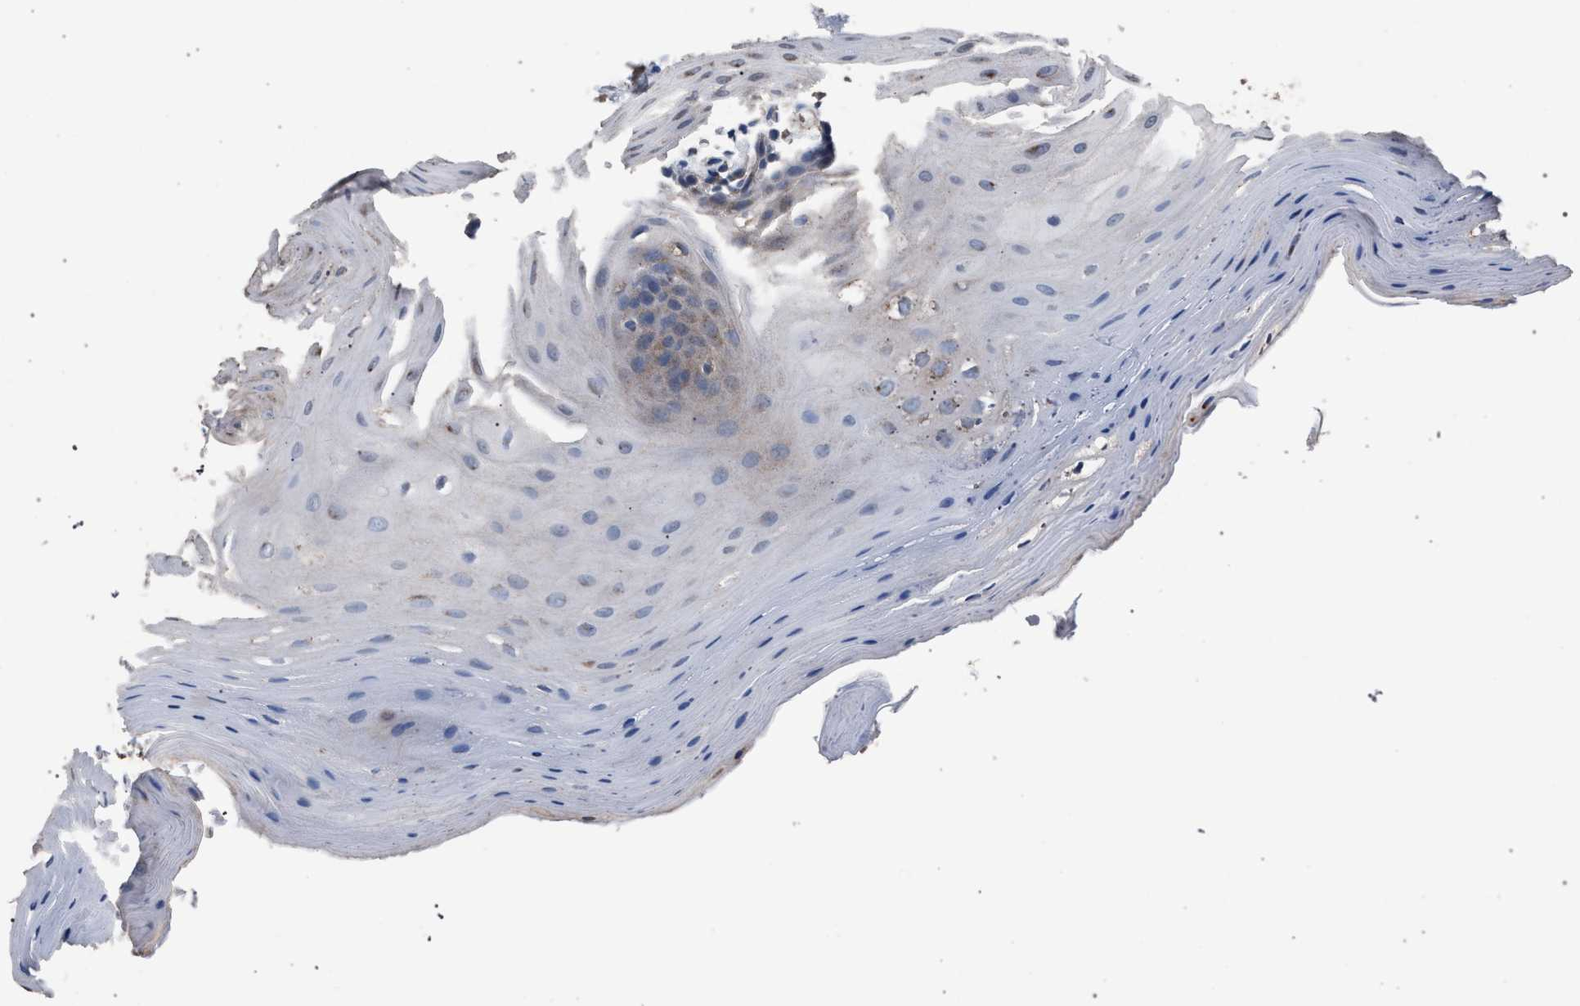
{"staining": {"intensity": "weak", "quantity": "25%-75%", "location": "cytoplasmic/membranous"}, "tissue": "oral mucosa", "cell_type": "Squamous epithelial cells", "image_type": "normal", "snomed": [{"axis": "morphology", "description": "Normal tissue, NOS"}, {"axis": "morphology", "description": "Squamous cell carcinoma, NOS"}, {"axis": "topography", "description": "Oral tissue"}, {"axis": "topography", "description": "Head-Neck"}], "caption": "Oral mucosa stained with DAB immunohistochemistry (IHC) displays low levels of weak cytoplasmic/membranous positivity in about 25%-75% of squamous epithelial cells.", "gene": "ATP6V0A1", "patient": {"sex": "male", "age": 71}}